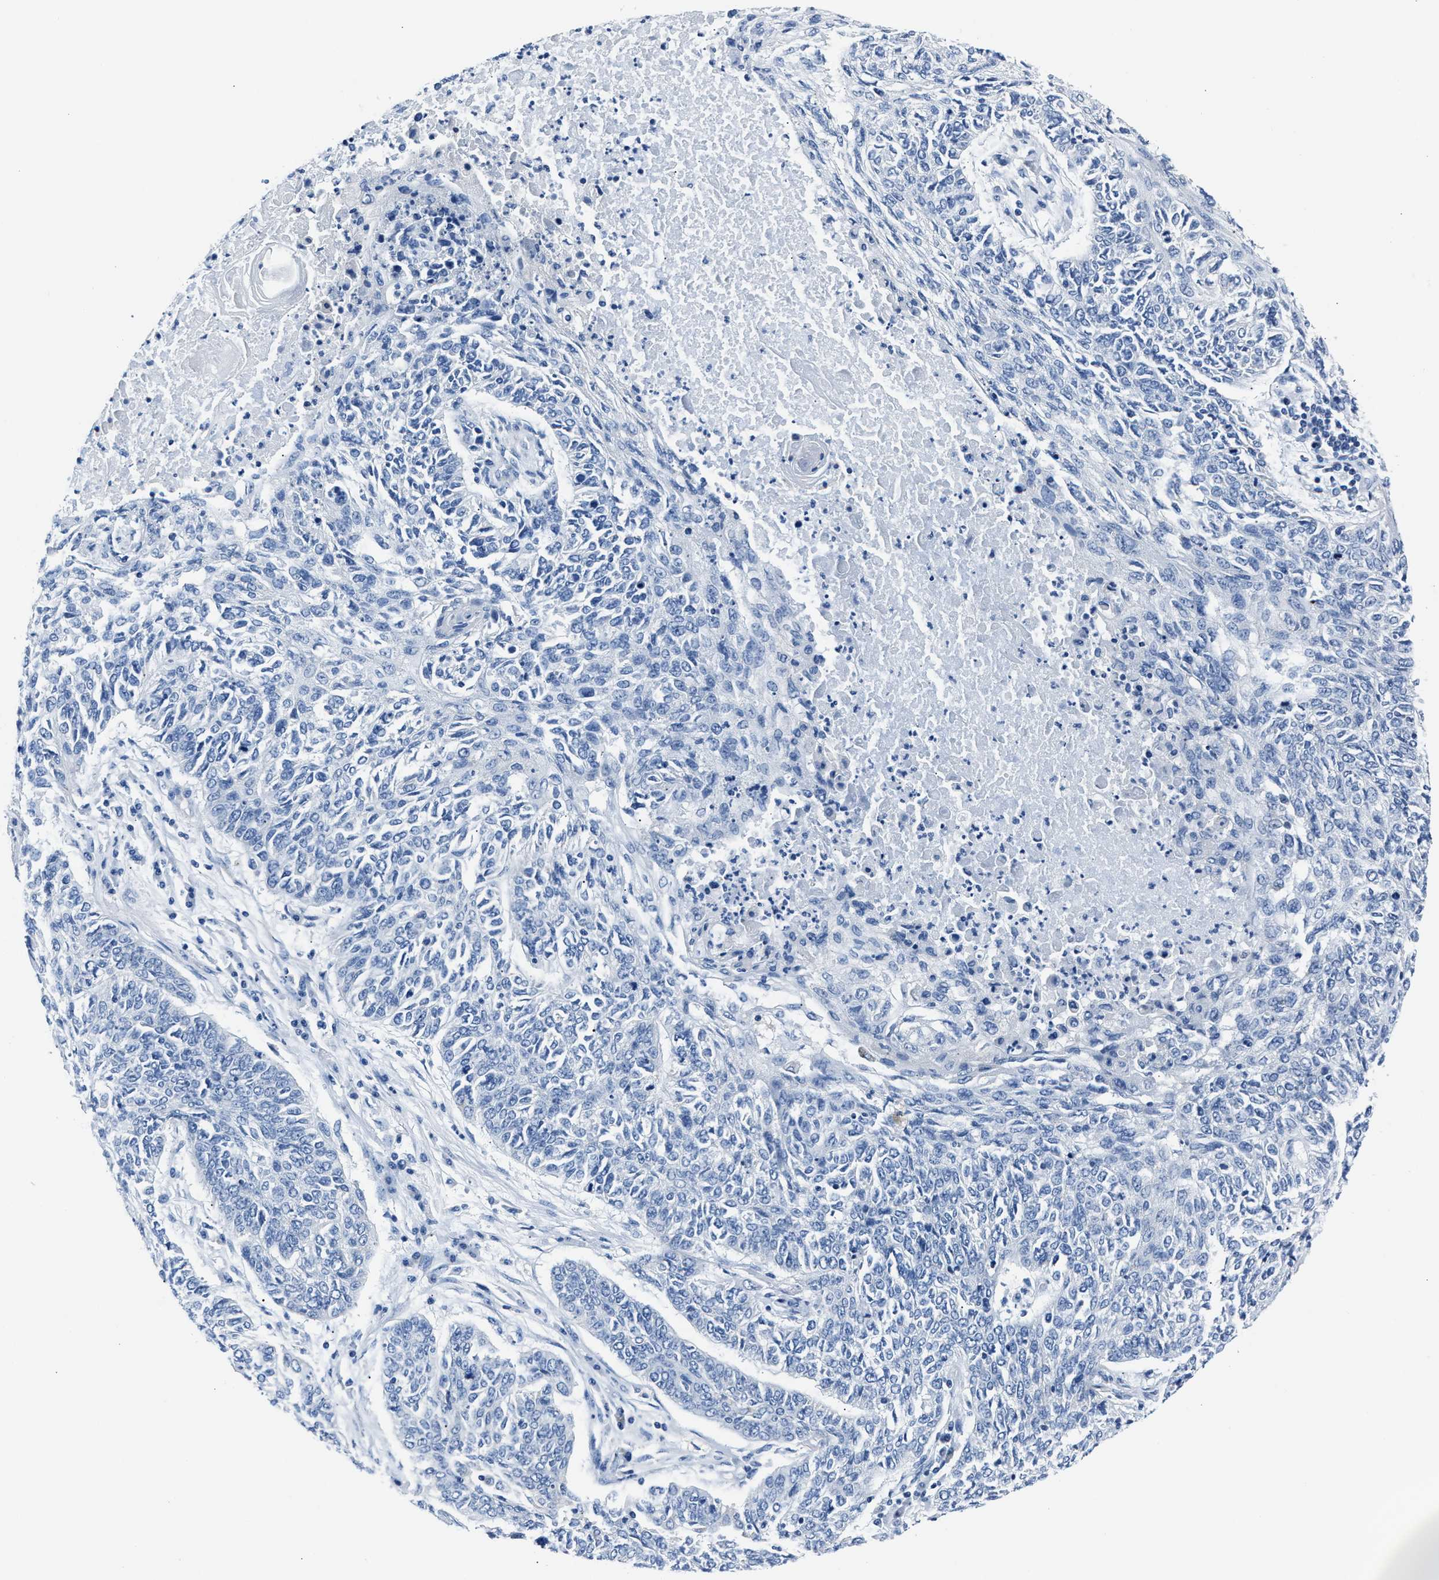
{"staining": {"intensity": "negative", "quantity": "none", "location": "none"}, "tissue": "lung cancer", "cell_type": "Tumor cells", "image_type": "cancer", "snomed": [{"axis": "morphology", "description": "Normal tissue, NOS"}, {"axis": "morphology", "description": "Squamous cell carcinoma, NOS"}, {"axis": "topography", "description": "Cartilage tissue"}, {"axis": "topography", "description": "Bronchus"}, {"axis": "topography", "description": "Lung"}], "caption": "Squamous cell carcinoma (lung) stained for a protein using immunohistochemistry reveals no staining tumor cells.", "gene": "AMACR", "patient": {"sex": "female", "age": 49}}